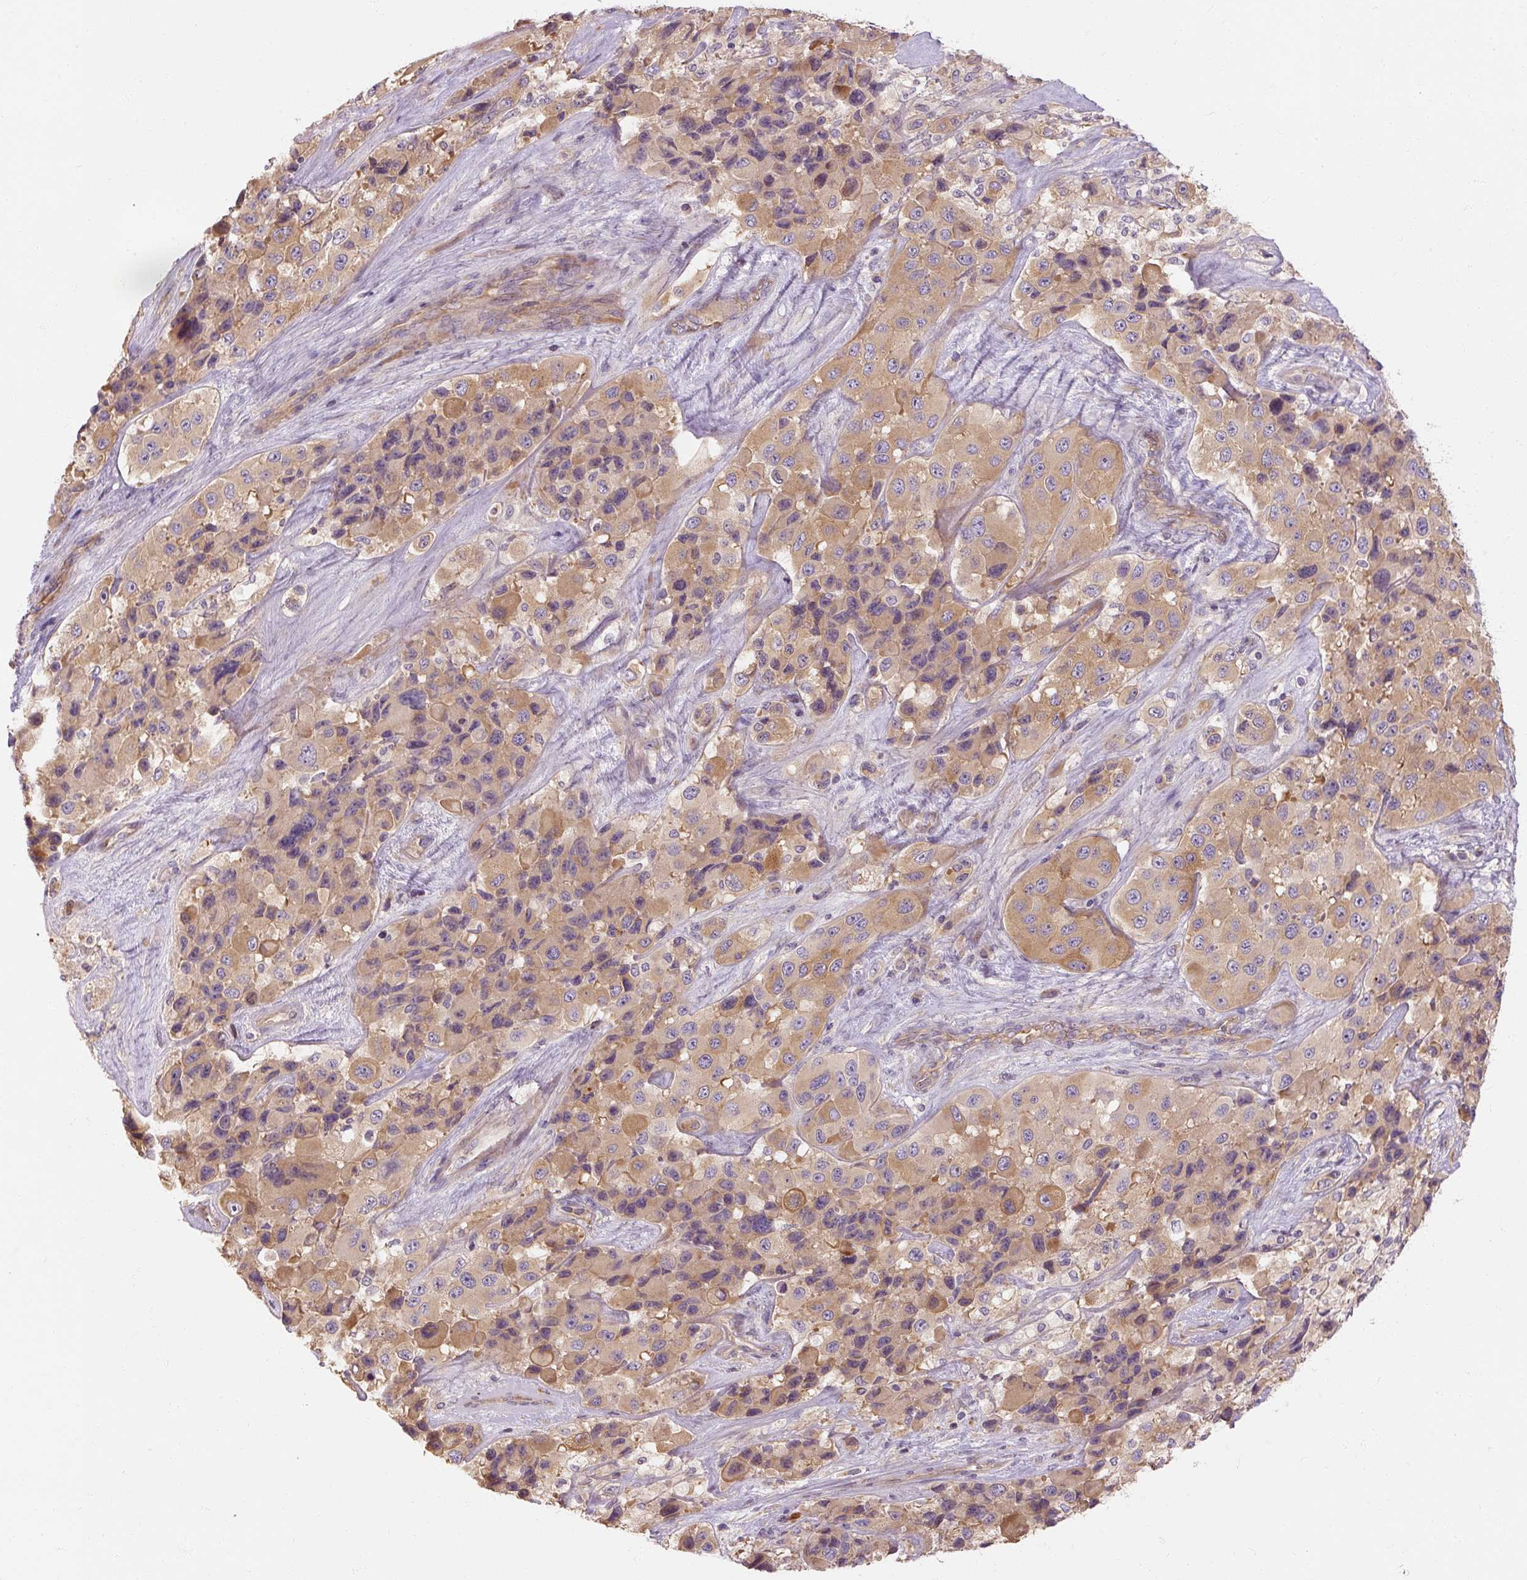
{"staining": {"intensity": "moderate", "quantity": ">75%", "location": "cytoplasmic/membranous"}, "tissue": "melanoma", "cell_type": "Tumor cells", "image_type": "cancer", "snomed": [{"axis": "morphology", "description": "Malignant melanoma, Metastatic site"}, {"axis": "topography", "description": "Lymph node"}], "caption": "Brown immunohistochemical staining in human malignant melanoma (metastatic site) reveals moderate cytoplasmic/membranous staining in about >75% of tumor cells.", "gene": "RB1CC1", "patient": {"sex": "female", "age": 65}}